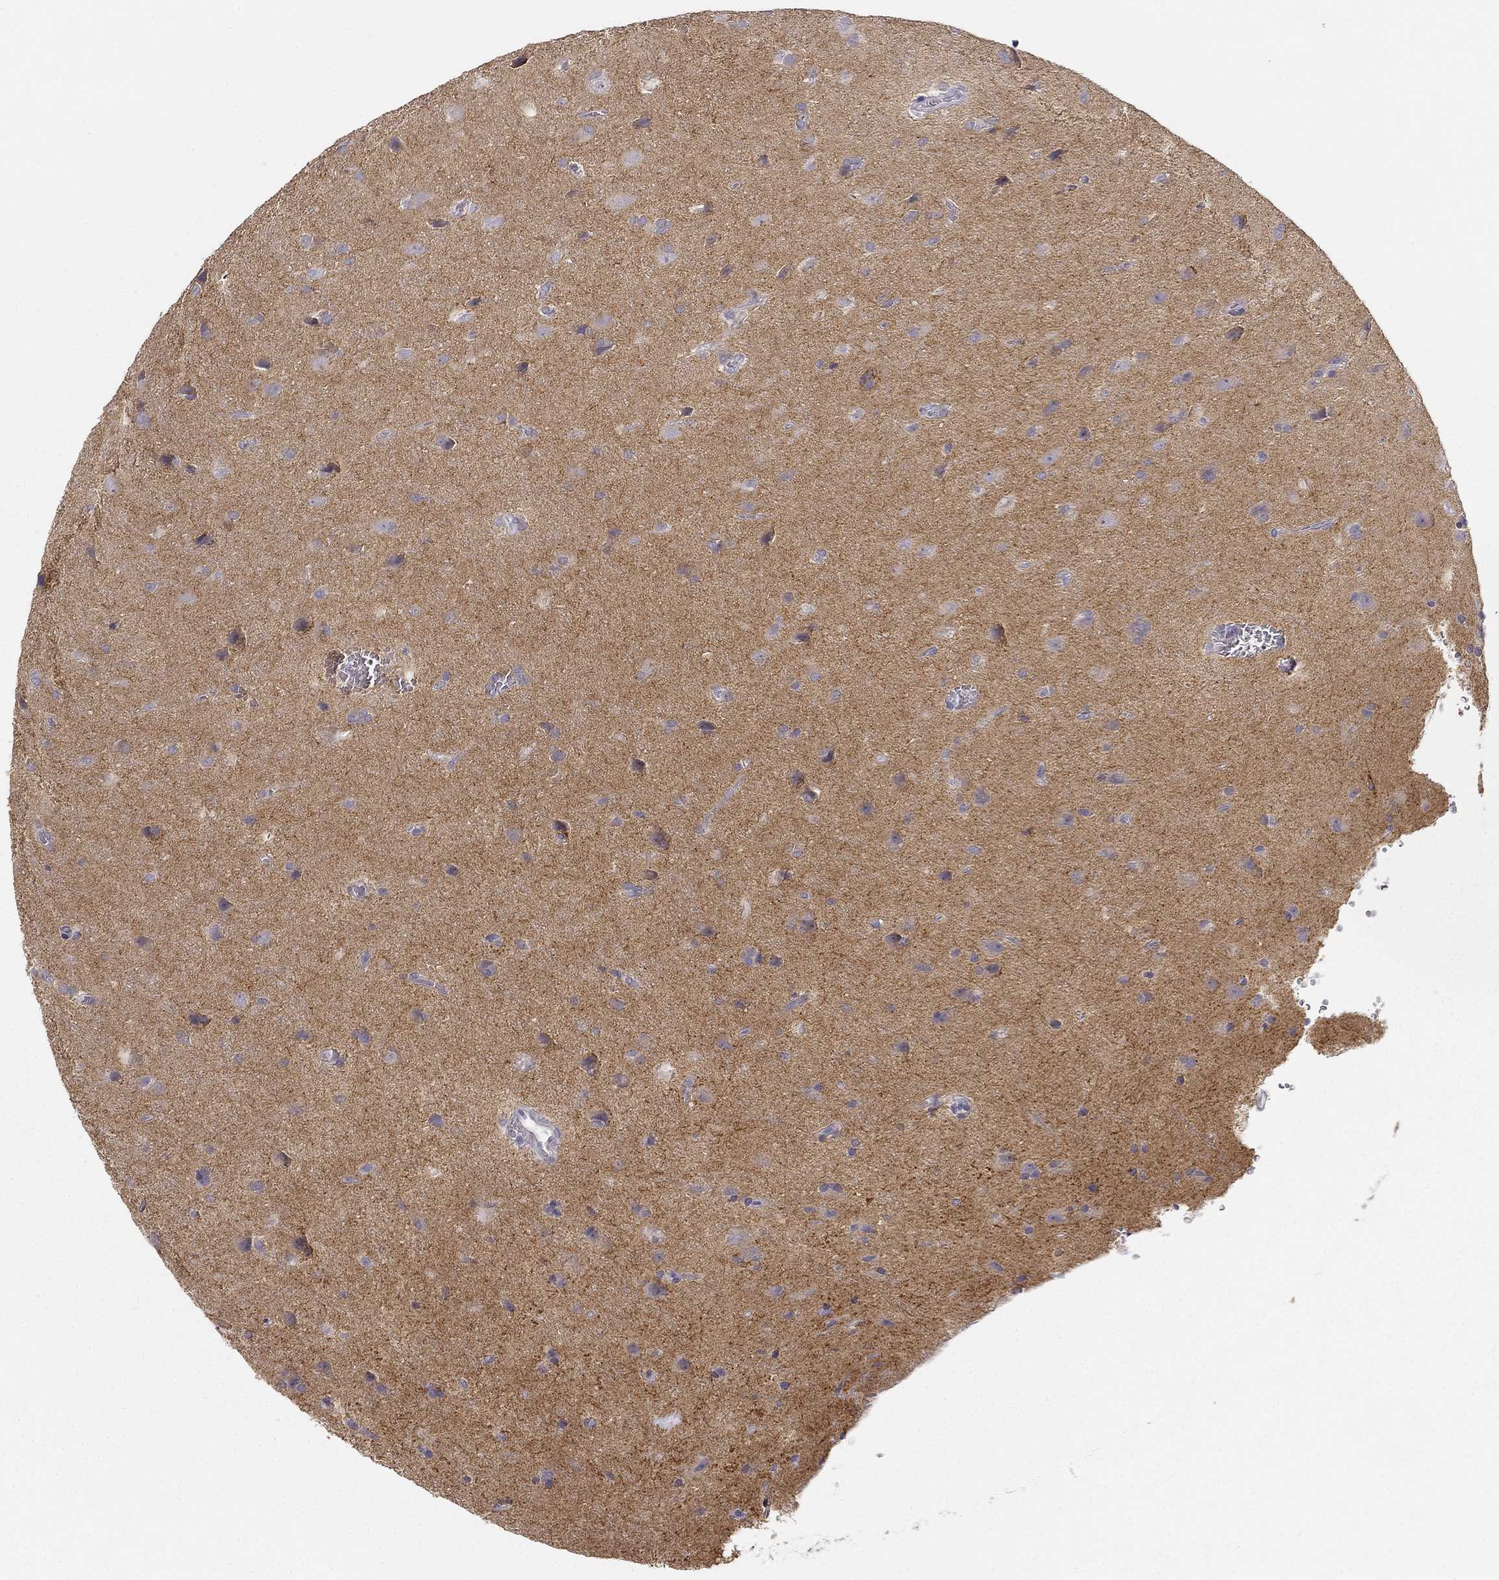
{"staining": {"intensity": "negative", "quantity": "none", "location": "none"}, "tissue": "glioma", "cell_type": "Tumor cells", "image_type": "cancer", "snomed": [{"axis": "morphology", "description": "Glioma, malignant, Low grade"}, {"axis": "topography", "description": "Brain"}], "caption": "Malignant low-grade glioma stained for a protein using immunohistochemistry reveals no positivity tumor cells.", "gene": "CNR1", "patient": {"sex": "male", "age": 58}}